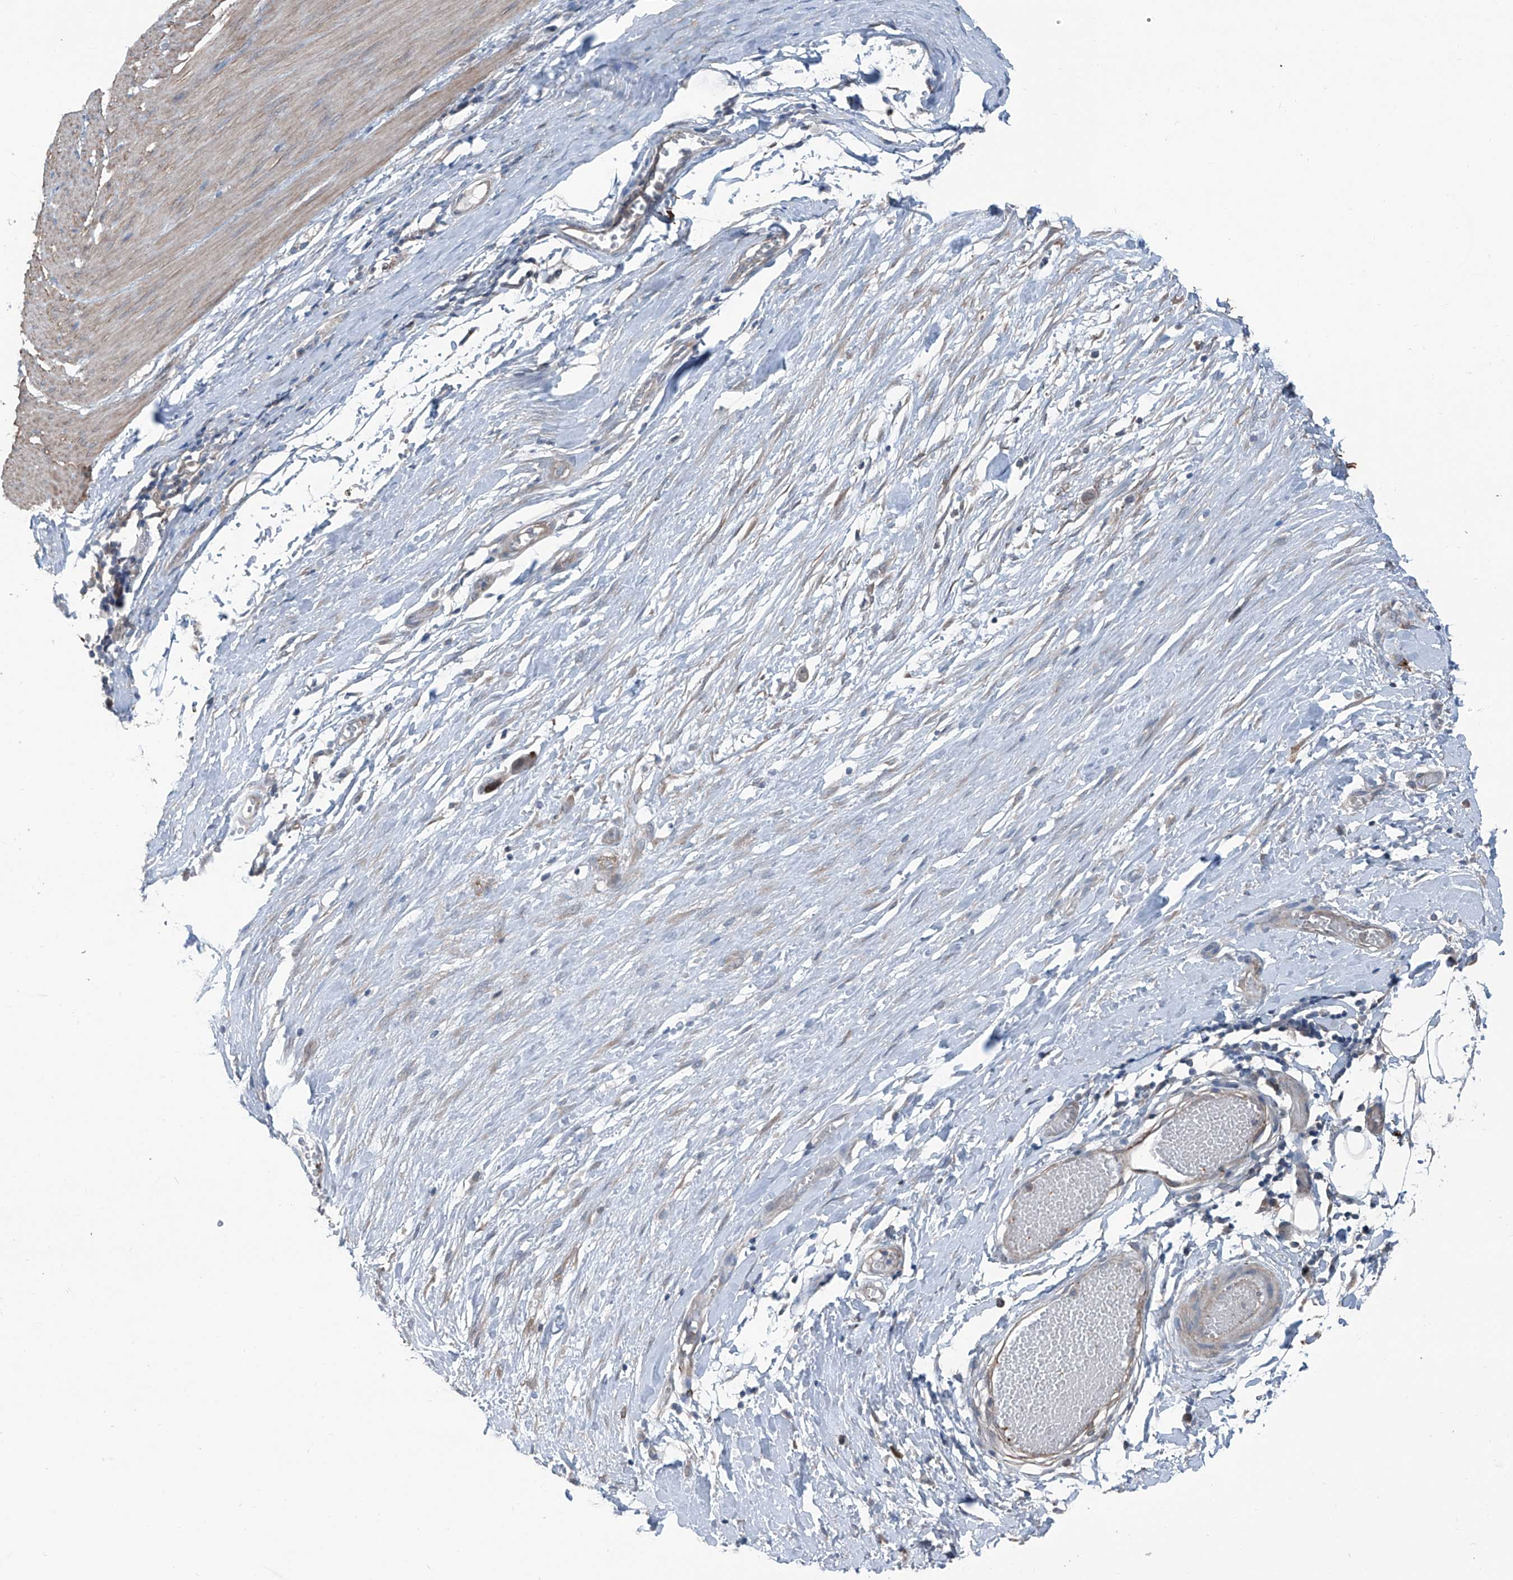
{"staining": {"intensity": "weak", "quantity": ">75%", "location": "cytoplasmic/membranous"}, "tissue": "smooth muscle", "cell_type": "Smooth muscle cells", "image_type": "normal", "snomed": [{"axis": "morphology", "description": "Normal tissue, NOS"}, {"axis": "morphology", "description": "Adenocarcinoma, NOS"}, {"axis": "topography", "description": "Colon"}, {"axis": "topography", "description": "Peripheral nerve tissue"}], "caption": "This is a photomicrograph of IHC staining of benign smooth muscle, which shows weak expression in the cytoplasmic/membranous of smooth muscle cells.", "gene": "HSPB11", "patient": {"sex": "male", "age": 14}}